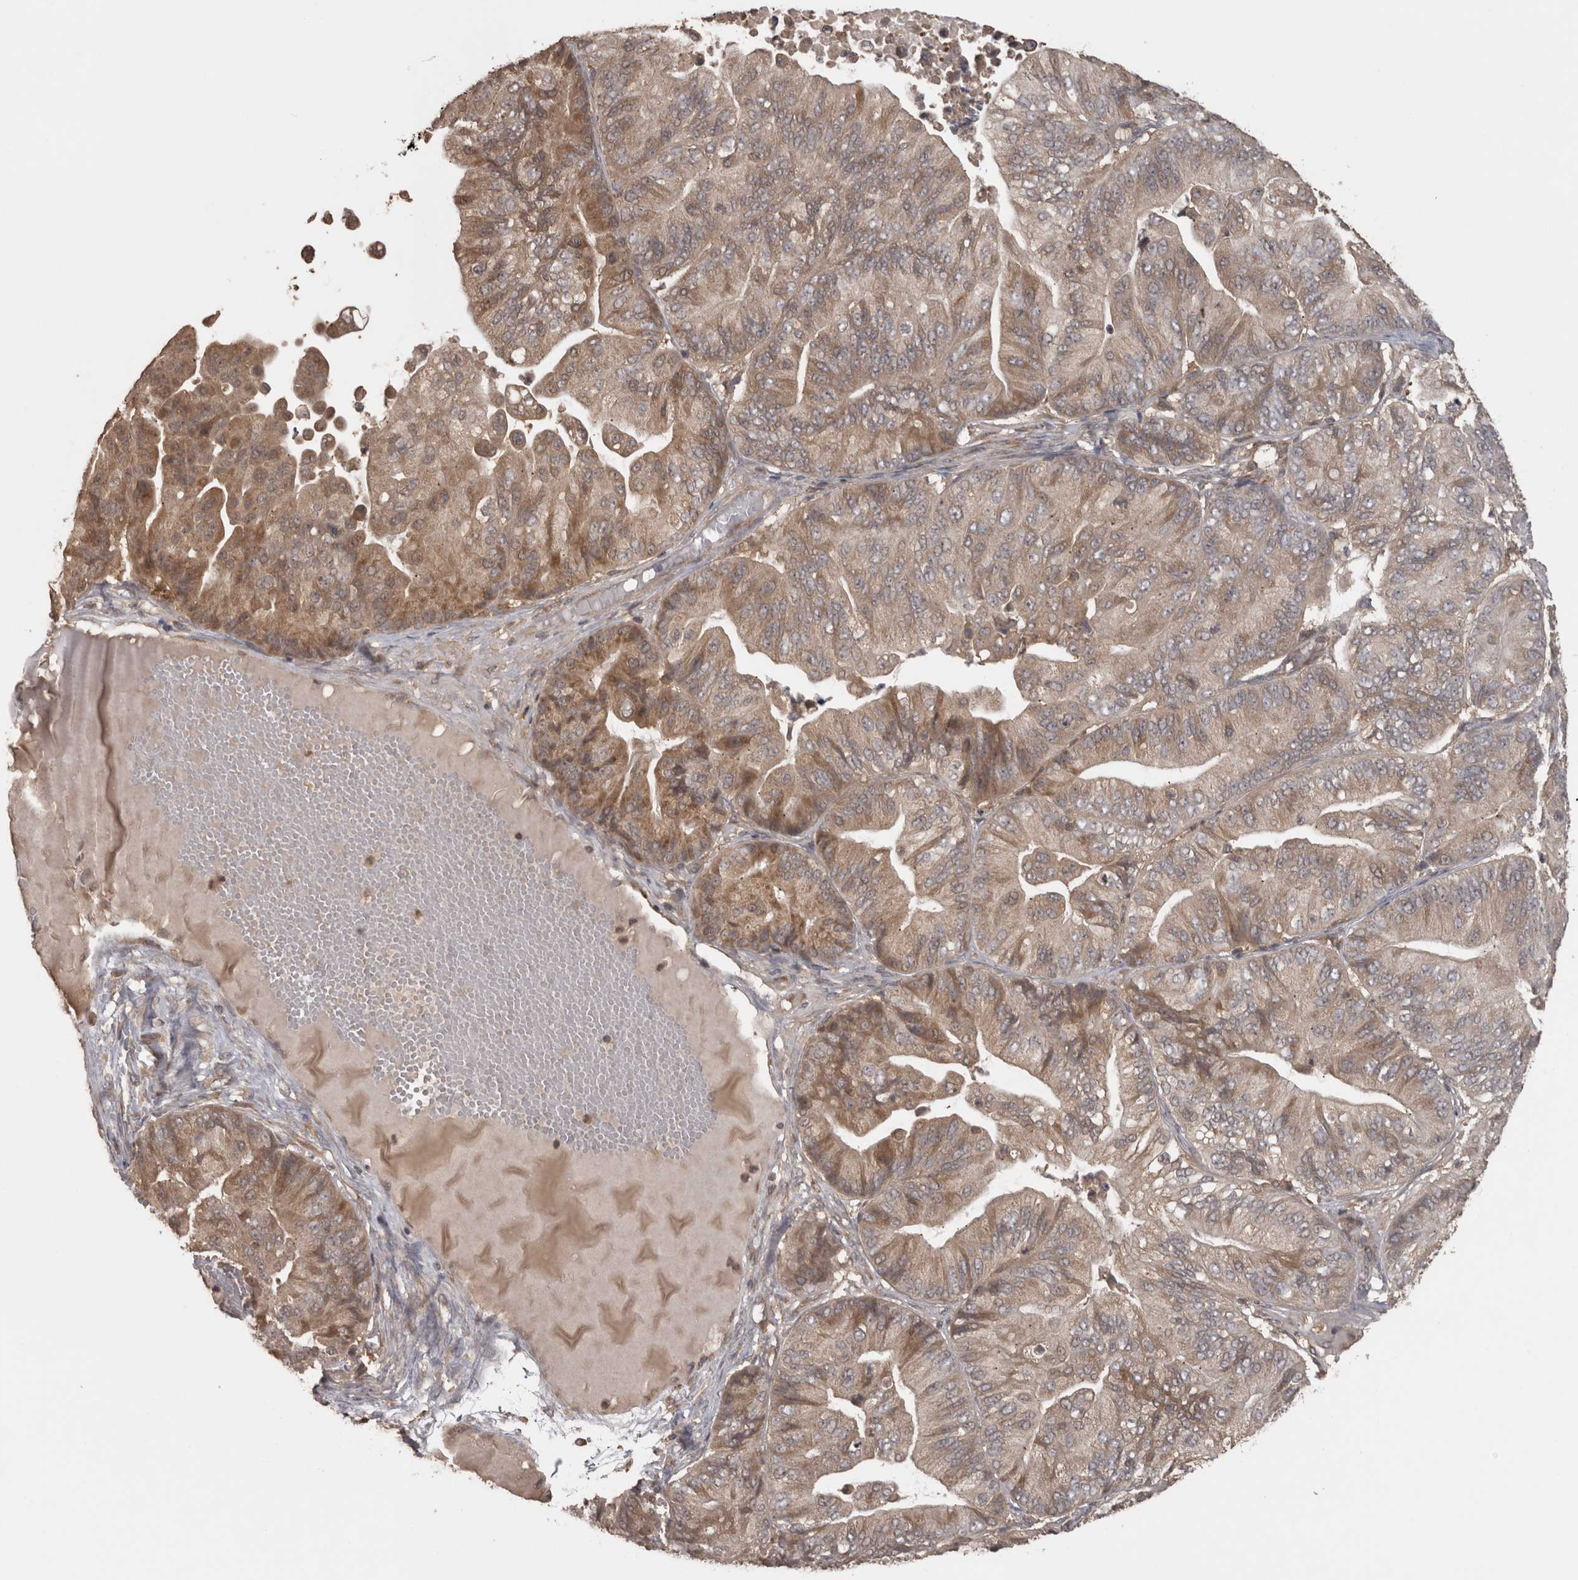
{"staining": {"intensity": "moderate", "quantity": ">75%", "location": "cytoplasmic/membranous"}, "tissue": "ovarian cancer", "cell_type": "Tumor cells", "image_type": "cancer", "snomed": [{"axis": "morphology", "description": "Cystadenocarcinoma, mucinous, NOS"}, {"axis": "topography", "description": "Ovary"}], "caption": "Mucinous cystadenocarcinoma (ovarian) stained with DAB IHC reveals medium levels of moderate cytoplasmic/membranous staining in about >75% of tumor cells. (IHC, brightfield microscopy, high magnification).", "gene": "MICU3", "patient": {"sex": "female", "age": 61}}